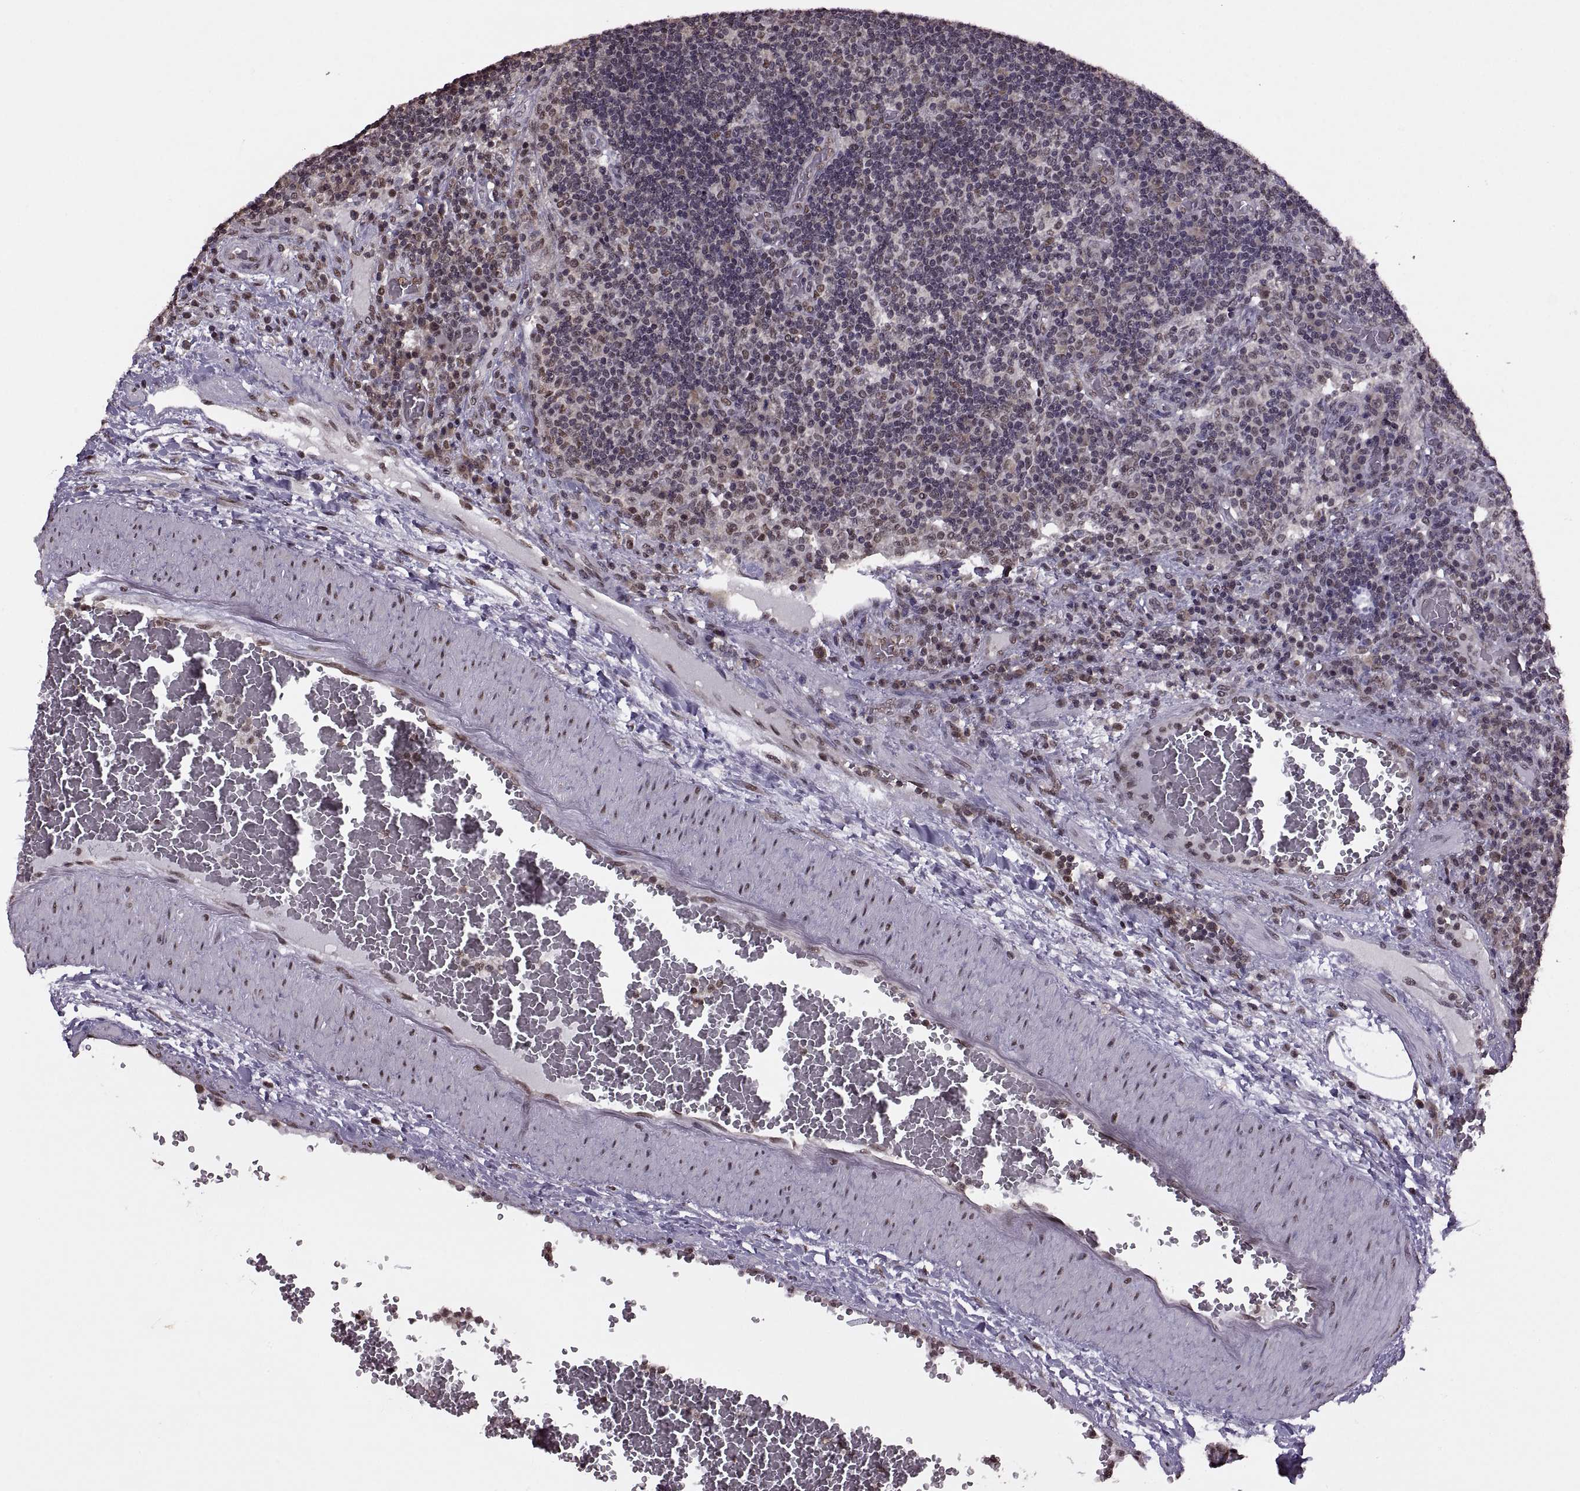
{"staining": {"intensity": "negative", "quantity": "none", "location": "none"}, "tissue": "lymph node", "cell_type": "Germinal center cells", "image_type": "normal", "snomed": [{"axis": "morphology", "description": "Normal tissue, NOS"}, {"axis": "topography", "description": "Lymph node"}], "caption": "Immunohistochemistry (IHC) histopathology image of unremarkable human lymph node stained for a protein (brown), which displays no staining in germinal center cells. Nuclei are stained in blue.", "gene": "INTS3", "patient": {"sex": "male", "age": 63}}